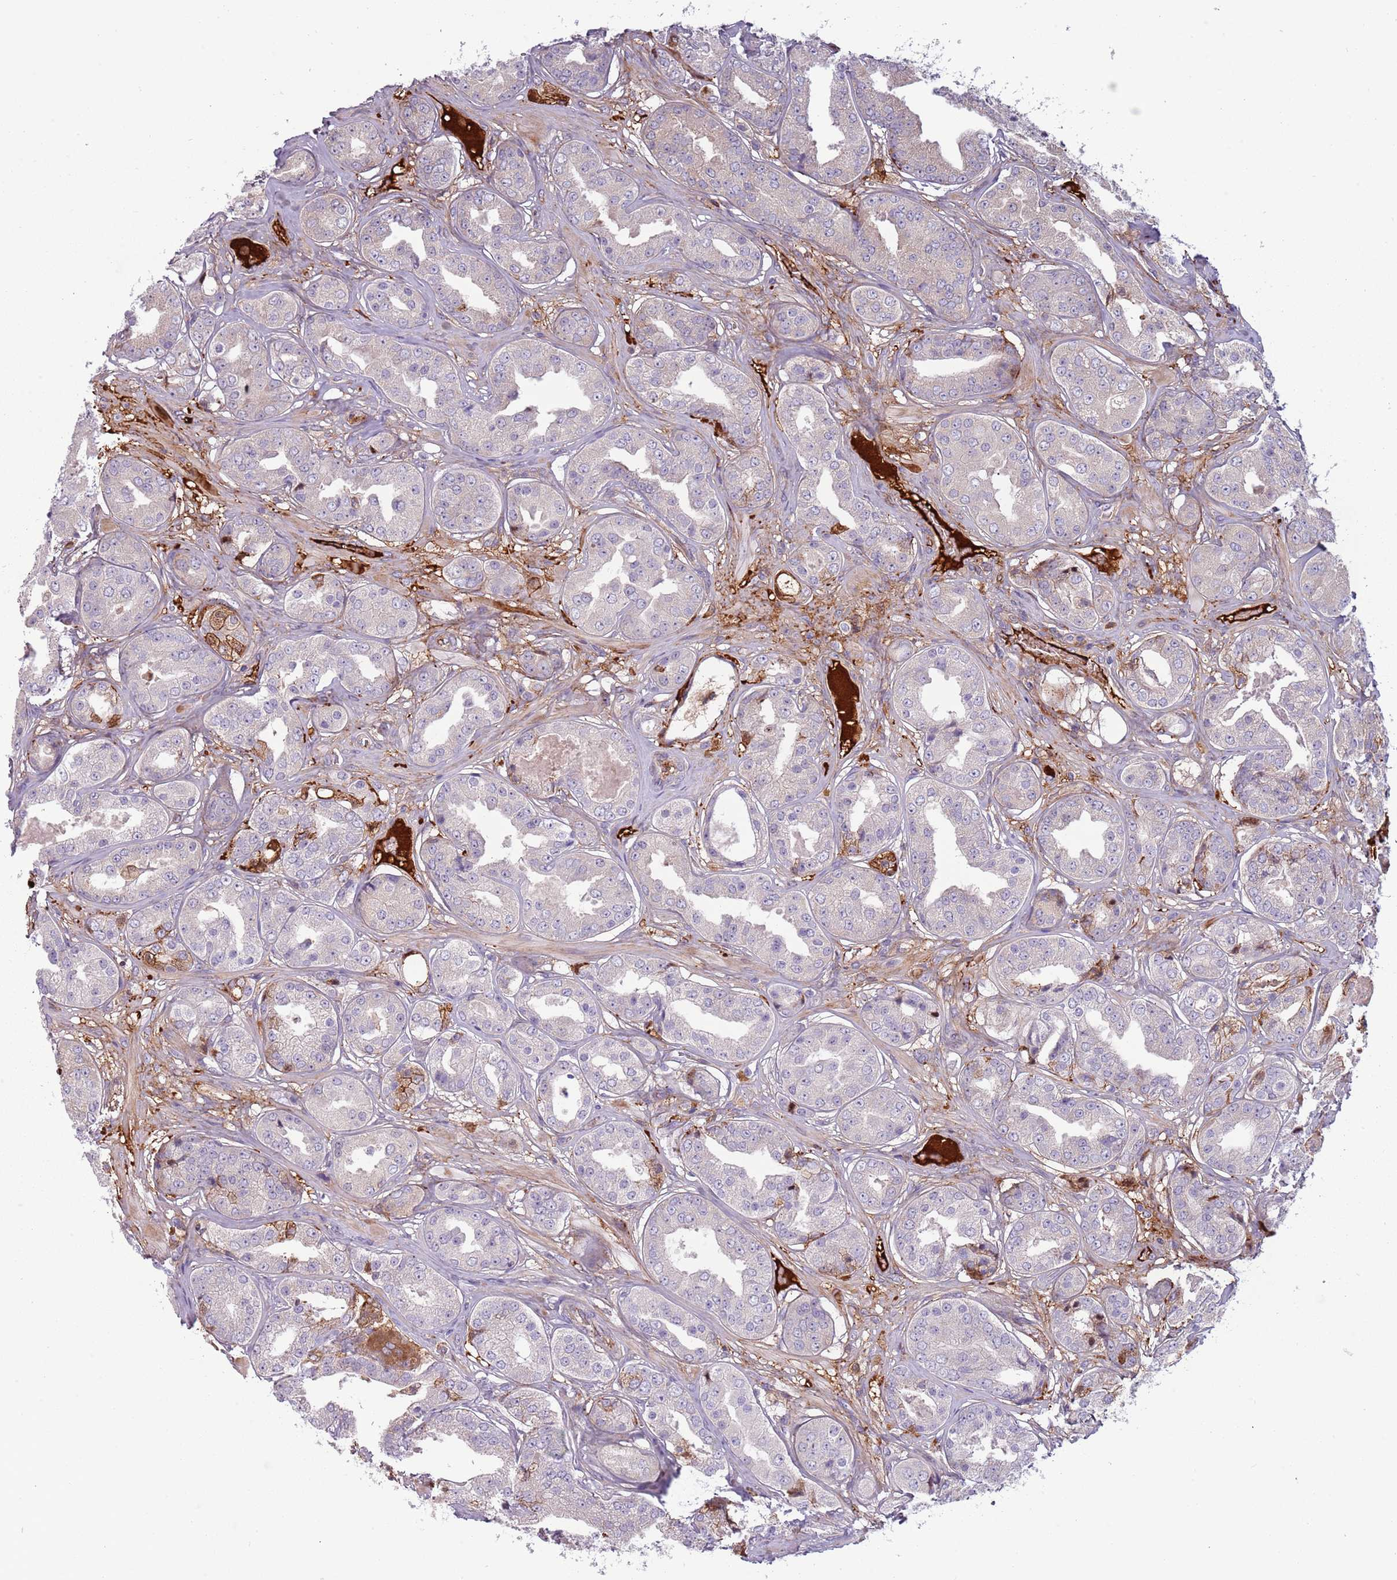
{"staining": {"intensity": "negative", "quantity": "none", "location": "none"}, "tissue": "prostate cancer", "cell_type": "Tumor cells", "image_type": "cancer", "snomed": [{"axis": "morphology", "description": "Adenocarcinoma, High grade"}, {"axis": "topography", "description": "Prostate"}], "caption": "High power microscopy image of an IHC micrograph of adenocarcinoma (high-grade) (prostate), revealing no significant staining in tumor cells.", "gene": "NADK", "patient": {"sex": "male", "age": 63}}